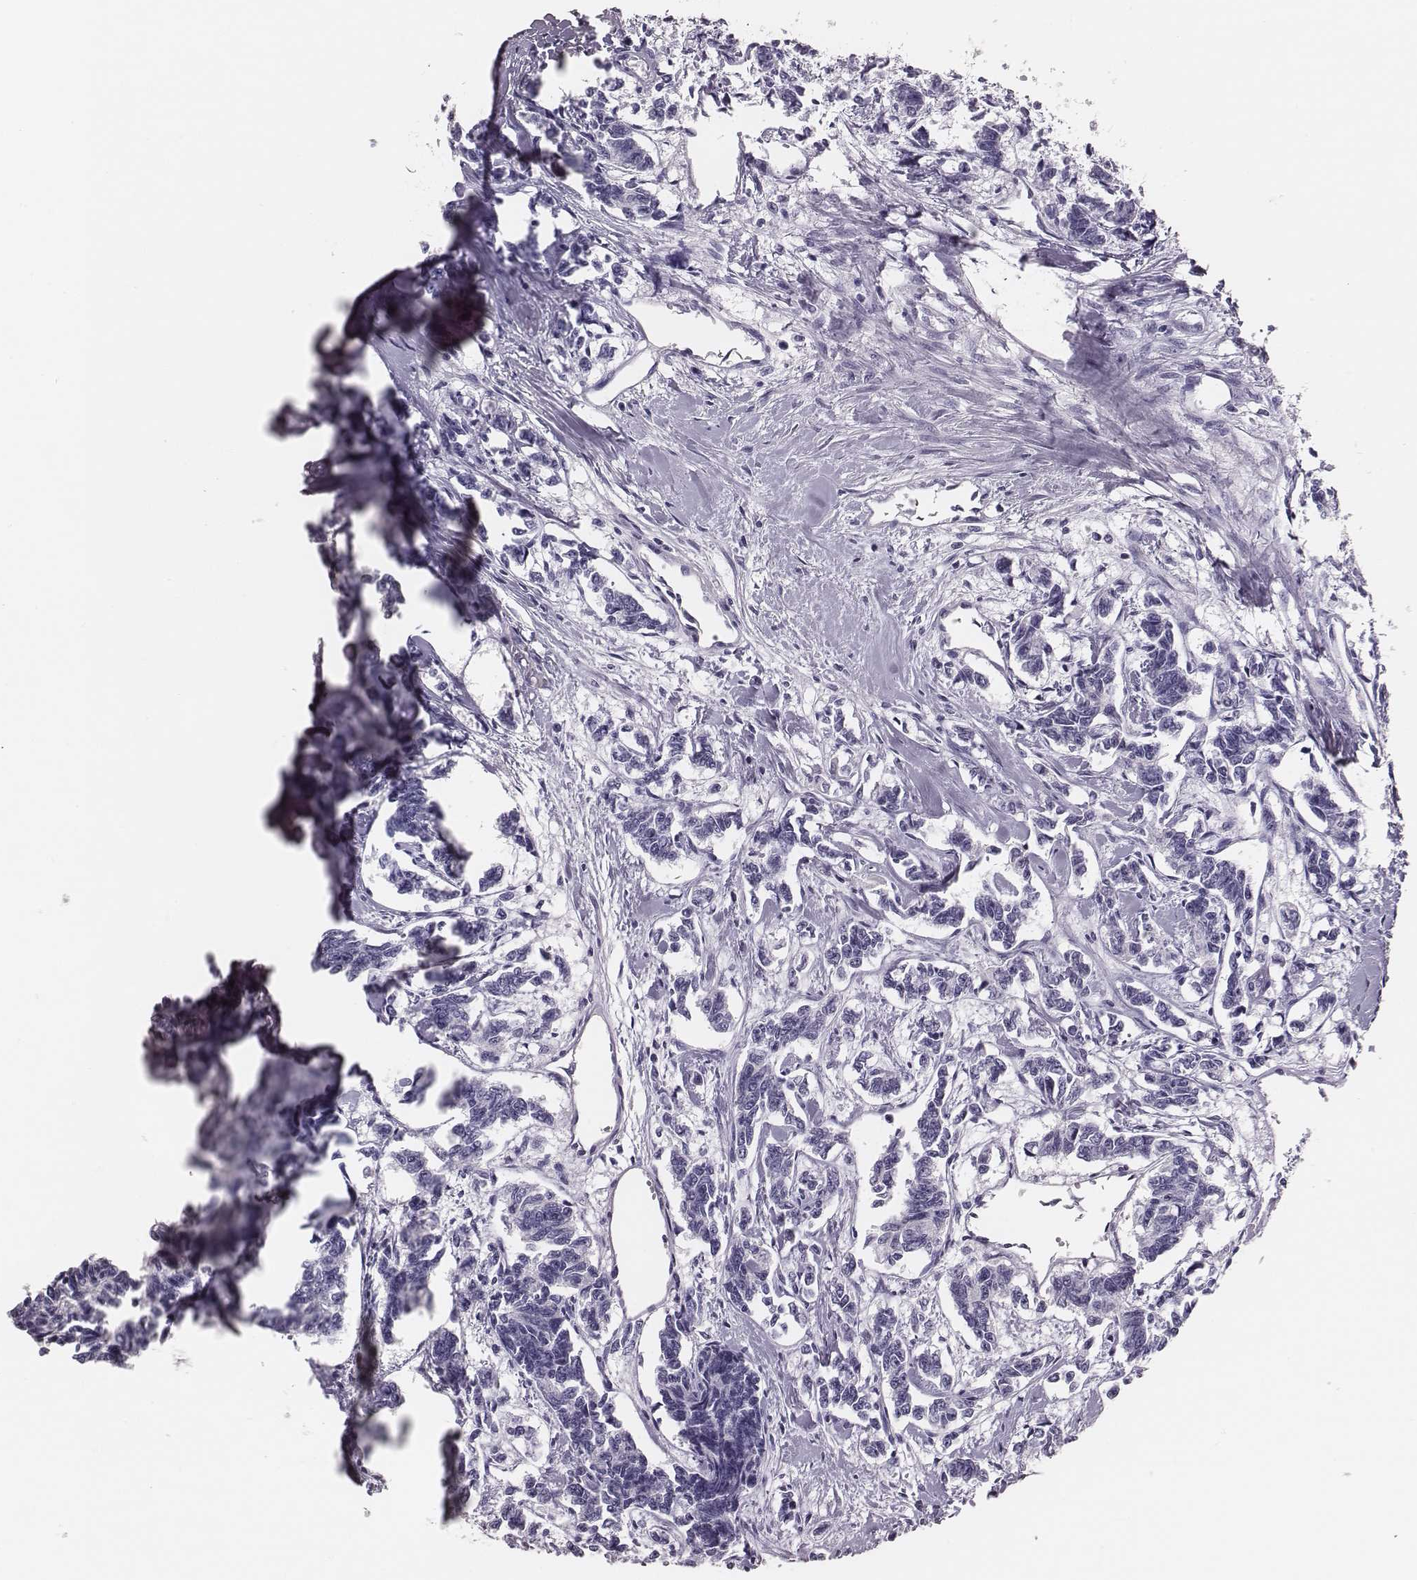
{"staining": {"intensity": "negative", "quantity": "none", "location": "none"}, "tissue": "carcinoid", "cell_type": "Tumor cells", "image_type": "cancer", "snomed": [{"axis": "morphology", "description": "Carcinoid, malignant, NOS"}, {"axis": "topography", "description": "Kidney"}], "caption": "The image reveals no significant expression in tumor cells of malignant carcinoid. (Stains: DAB IHC with hematoxylin counter stain, Microscopy: brightfield microscopy at high magnification).", "gene": "H1-6", "patient": {"sex": "female", "age": 41}}